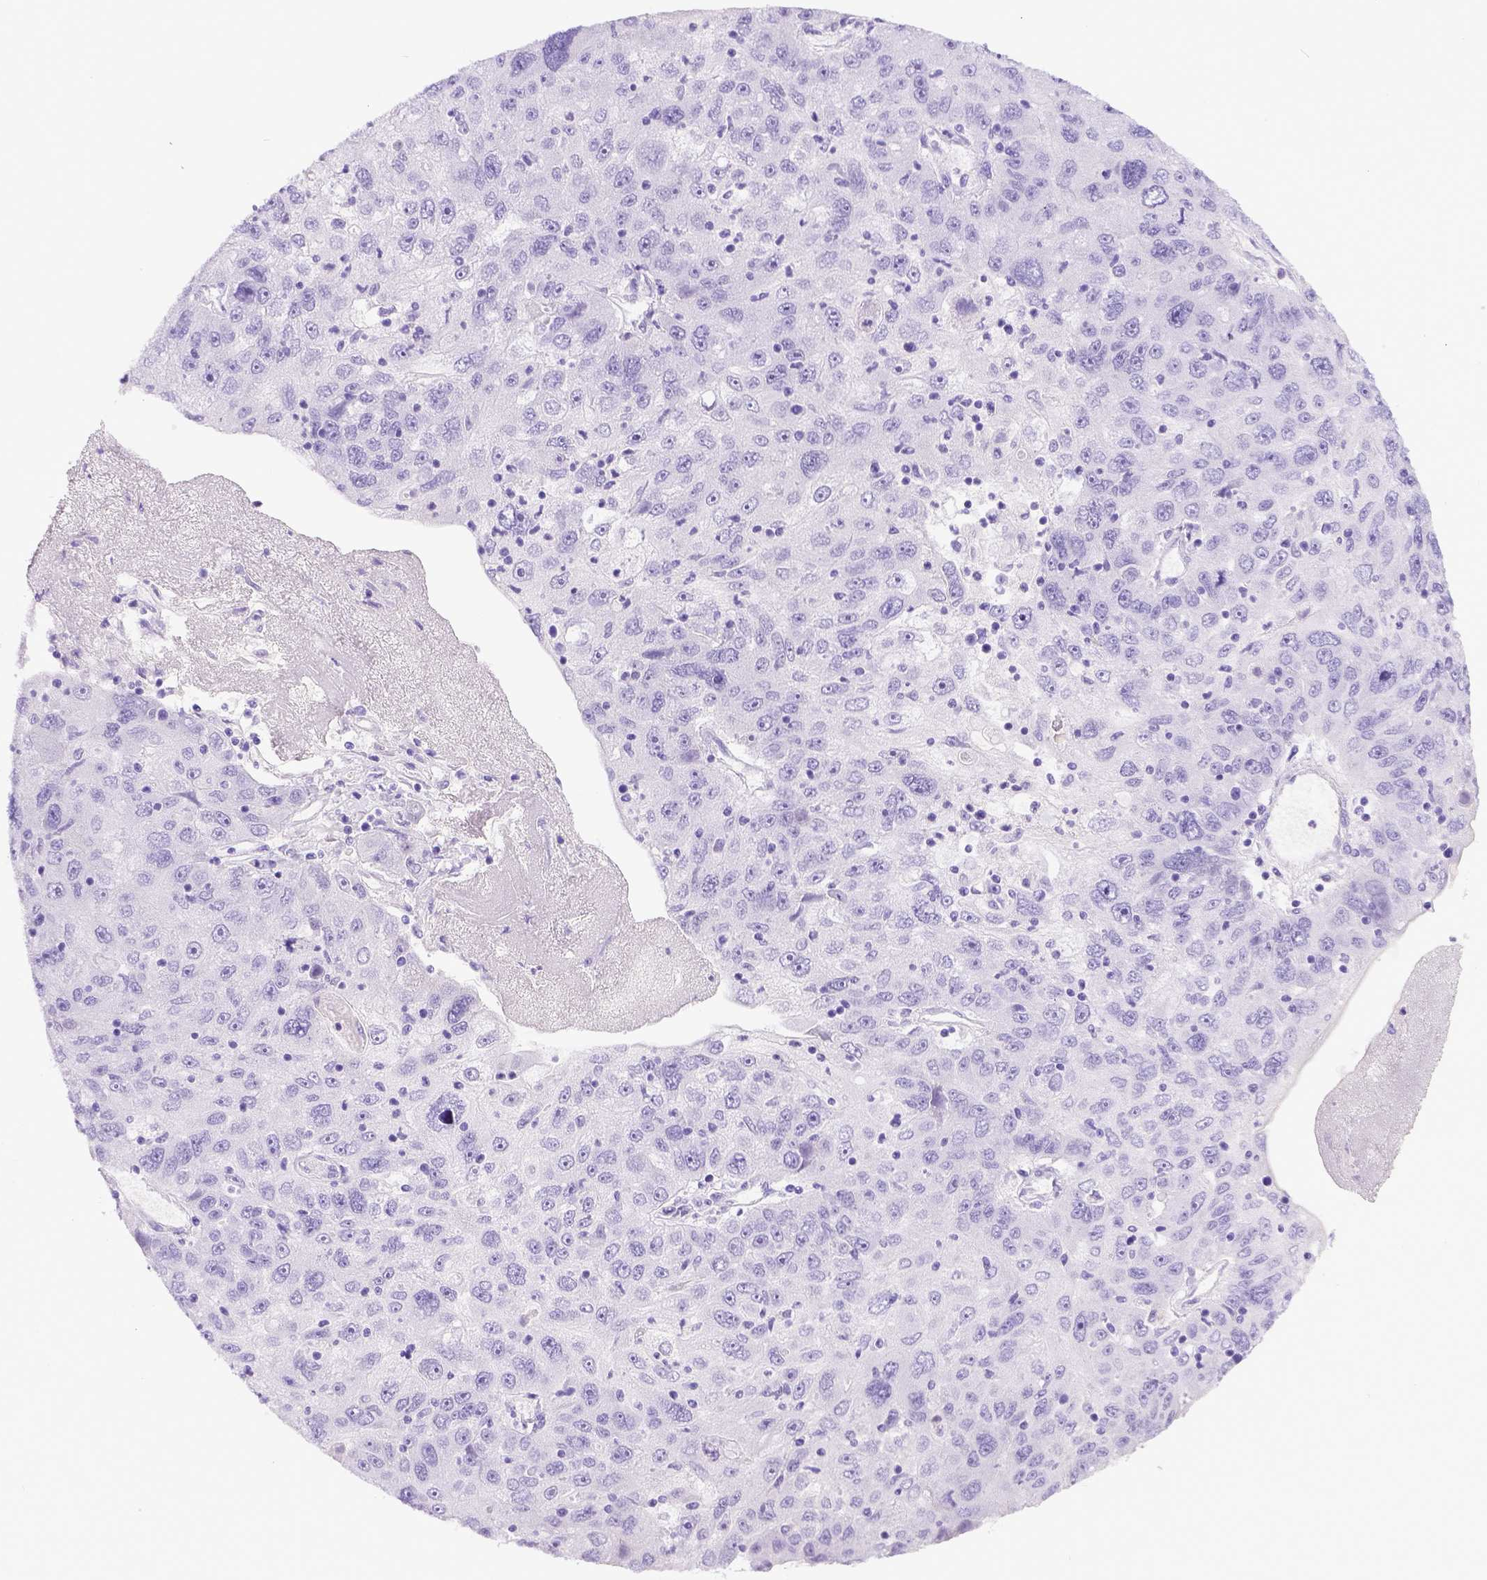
{"staining": {"intensity": "negative", "quantity": "none", "location": "none"}, "tissue": "stomach cancer", "cell_type": "Tumor cells", "image_type": "cancer", "snomed": [{"axis": "morphology", "description": "Adenocarcinoma, NOS"}, {"axis": "topography", "description": "Stomach"}], "caption": "Immunohistochemical staining of human stomach cancer displays no significant staining in tumor cells.", "gene": "ITIH4", "patient": {"sex": "male", "age": 56}}